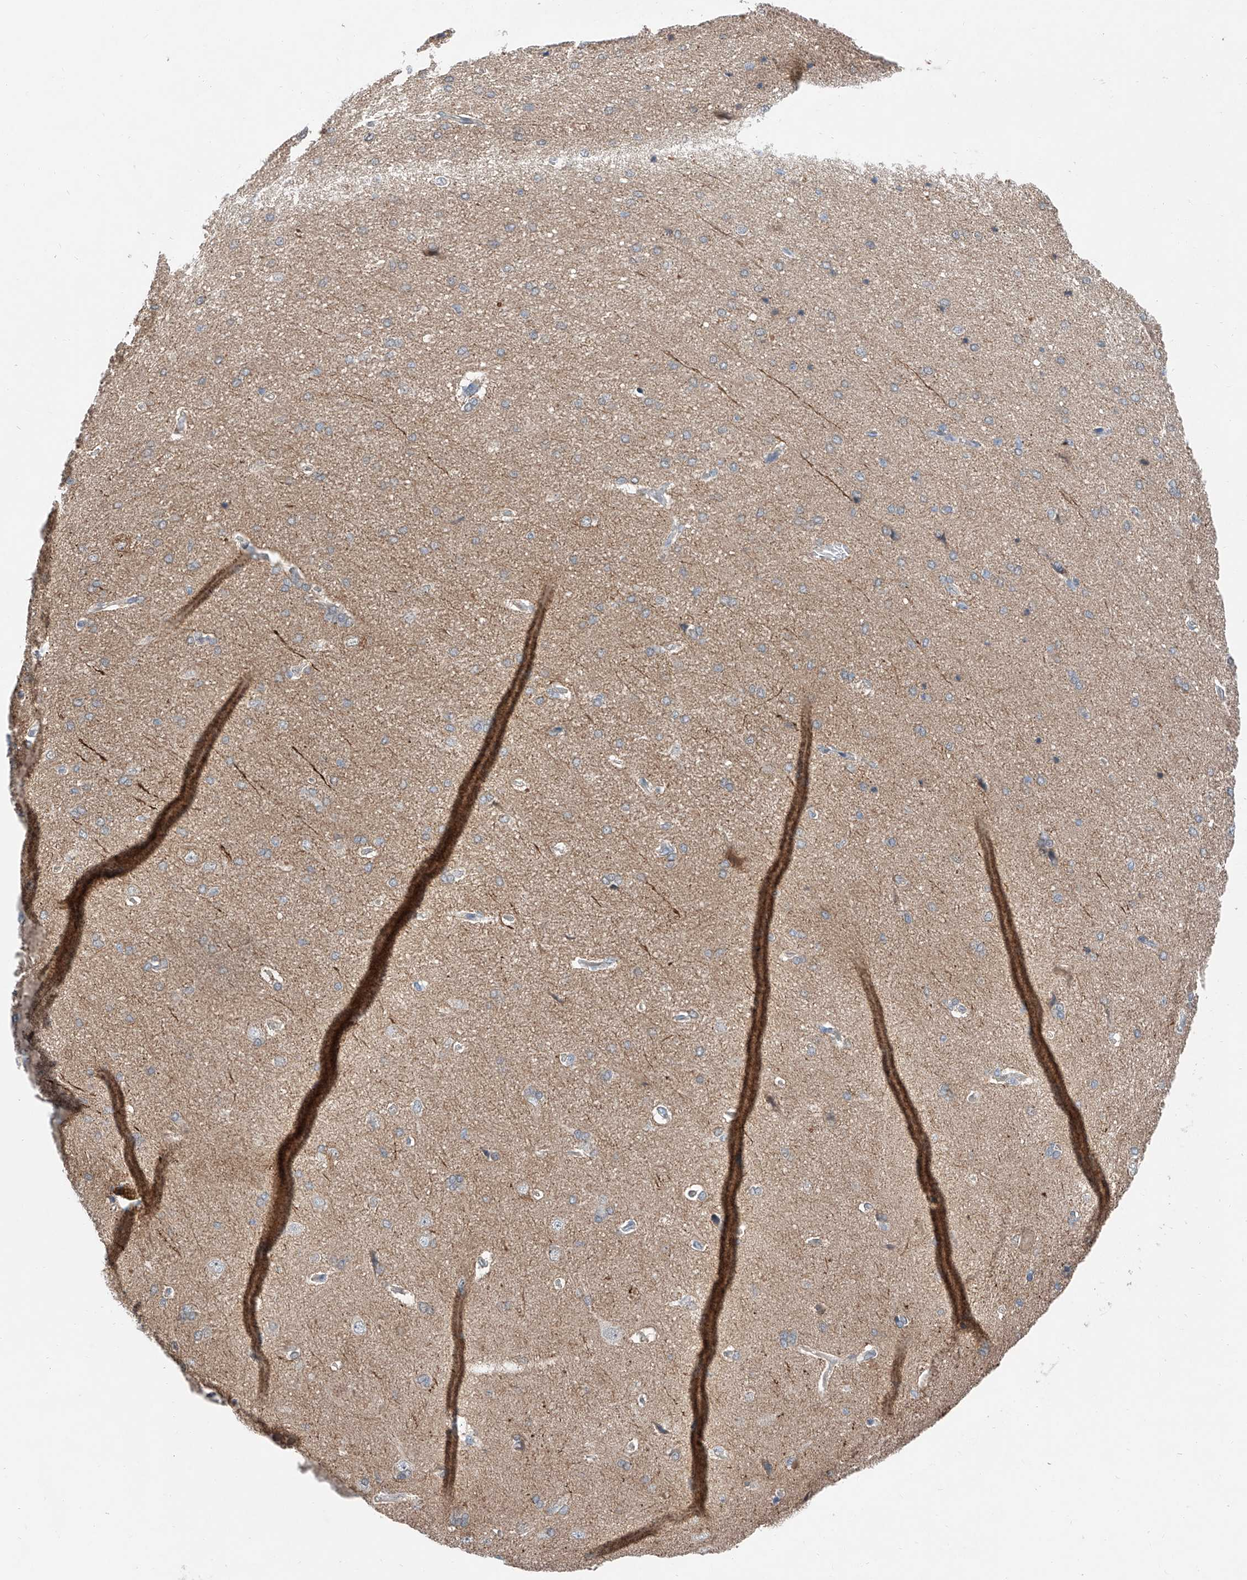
{"staining": {"intensity": "negative", "quantity": "none", "location": "none"}, "tissue": "cerebral cortex", "cell_type": "Endothelial cells", "image_type": "normal", "snomed": [{"axis": "morphology", "description": "Normal tissue, NOS"}, {"axis": "topography", "description": "Cerebral cortex"}], "caption": "Immunohistochemistry (IHC) histopathology image of benign cerebral cortex stained for a protein (brown), which displays no expression in endothelial cells.", "gene": "FUCA2", "patient": {"sex": "male", "age": 62}}